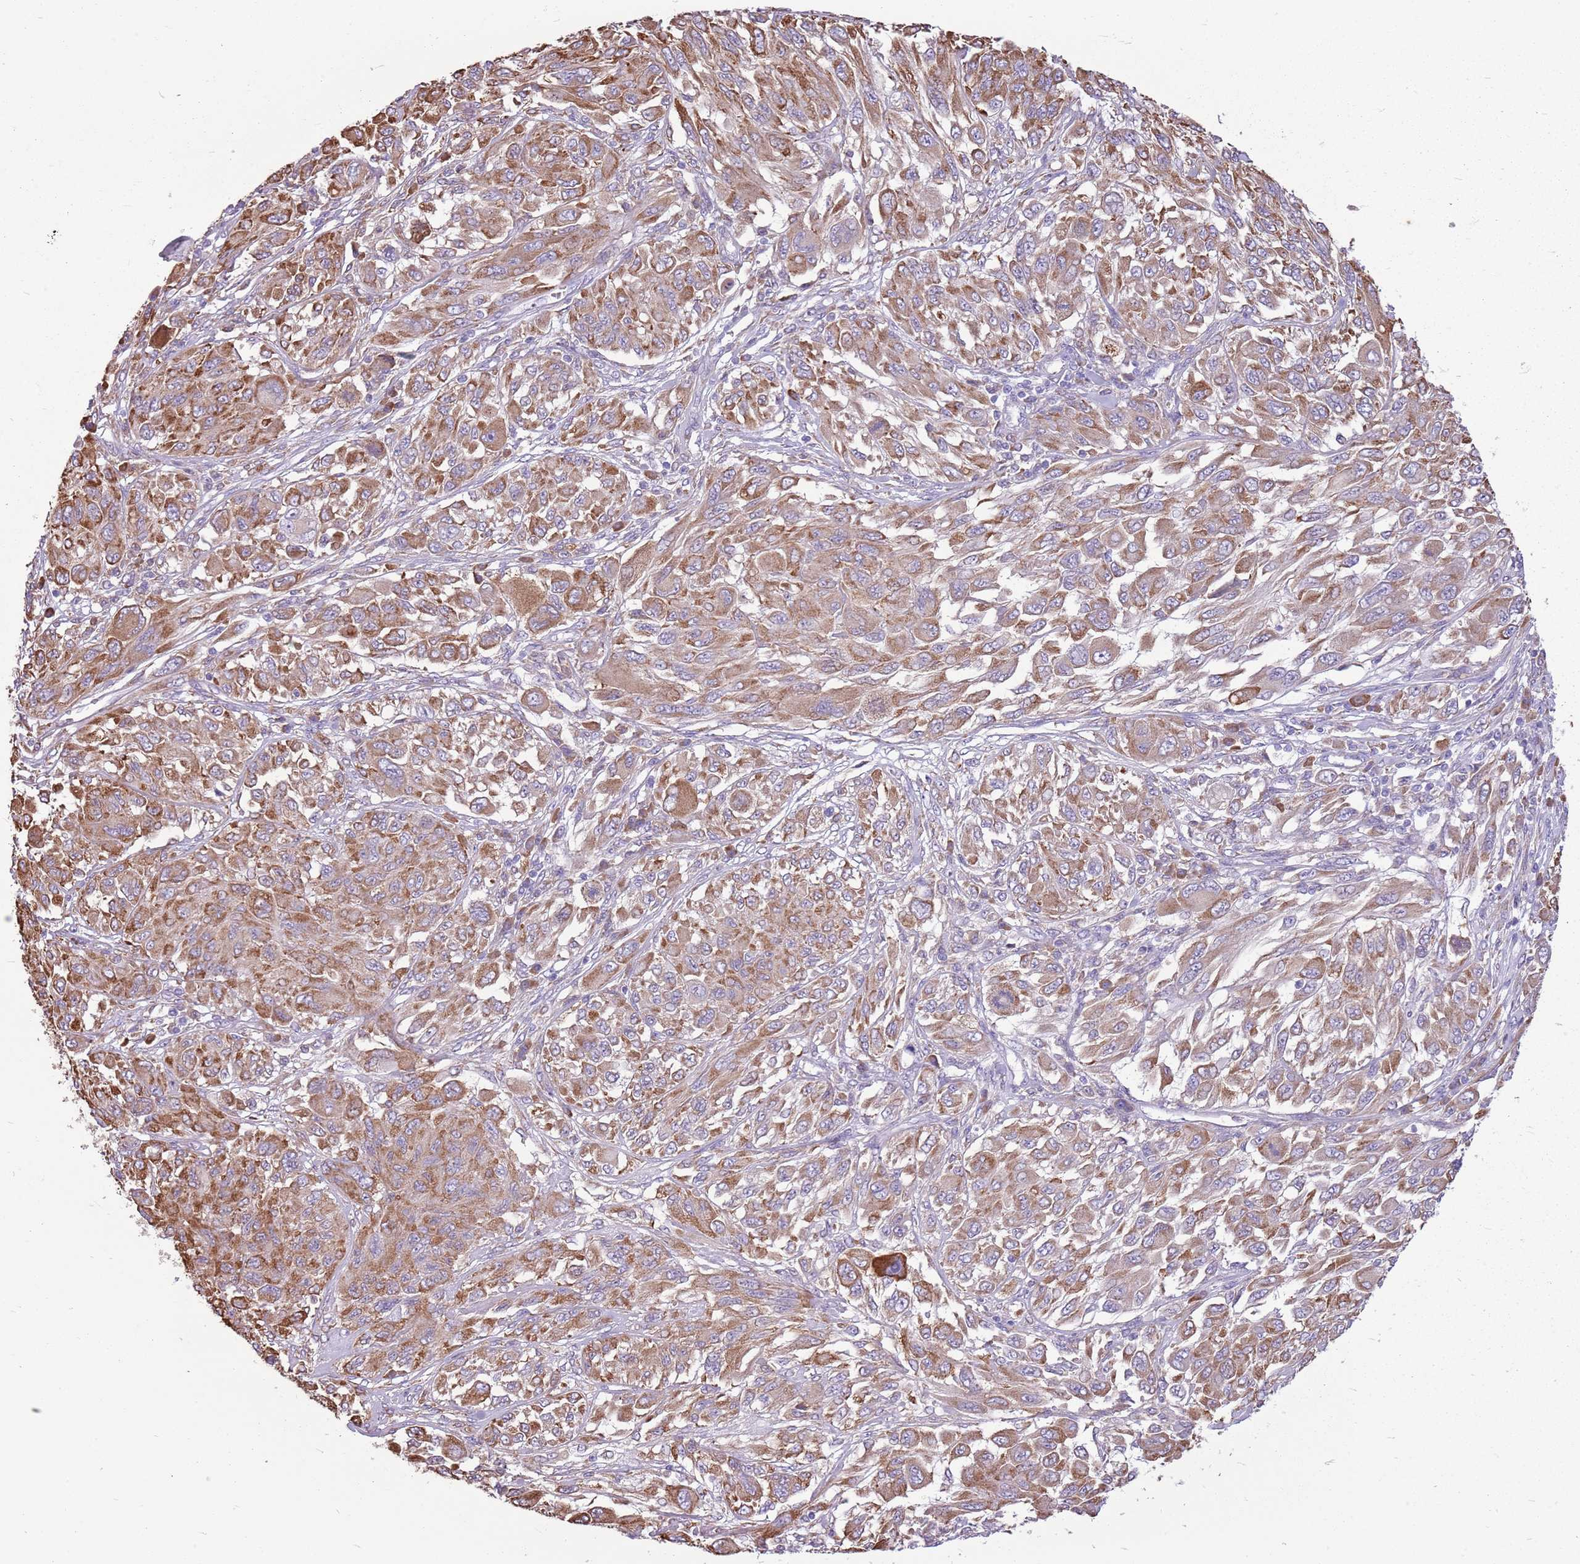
{"staining": {"intensity": "moderate", "quantity": ">75%", "location": "cytoplasmic/membranous"}, "tissue": "melanoma", "cell_type": "Tumor cells", "image_type": "cancer", "snomed": [{"axis": "morphology", "description": "Malignant melanoma, NOS"}, {"axis": "topography", "description": "Skin"}], "caption": "Immunohistochemistry (IHC) image of human malignant melanoma stained for a protein (brown), which displays medium levels of moderate cytoplasmic/membranous expression in approximately >75% of tumor cells.", "gene": "KCTD19", "patient": {"sex": "female", "age": 91}}